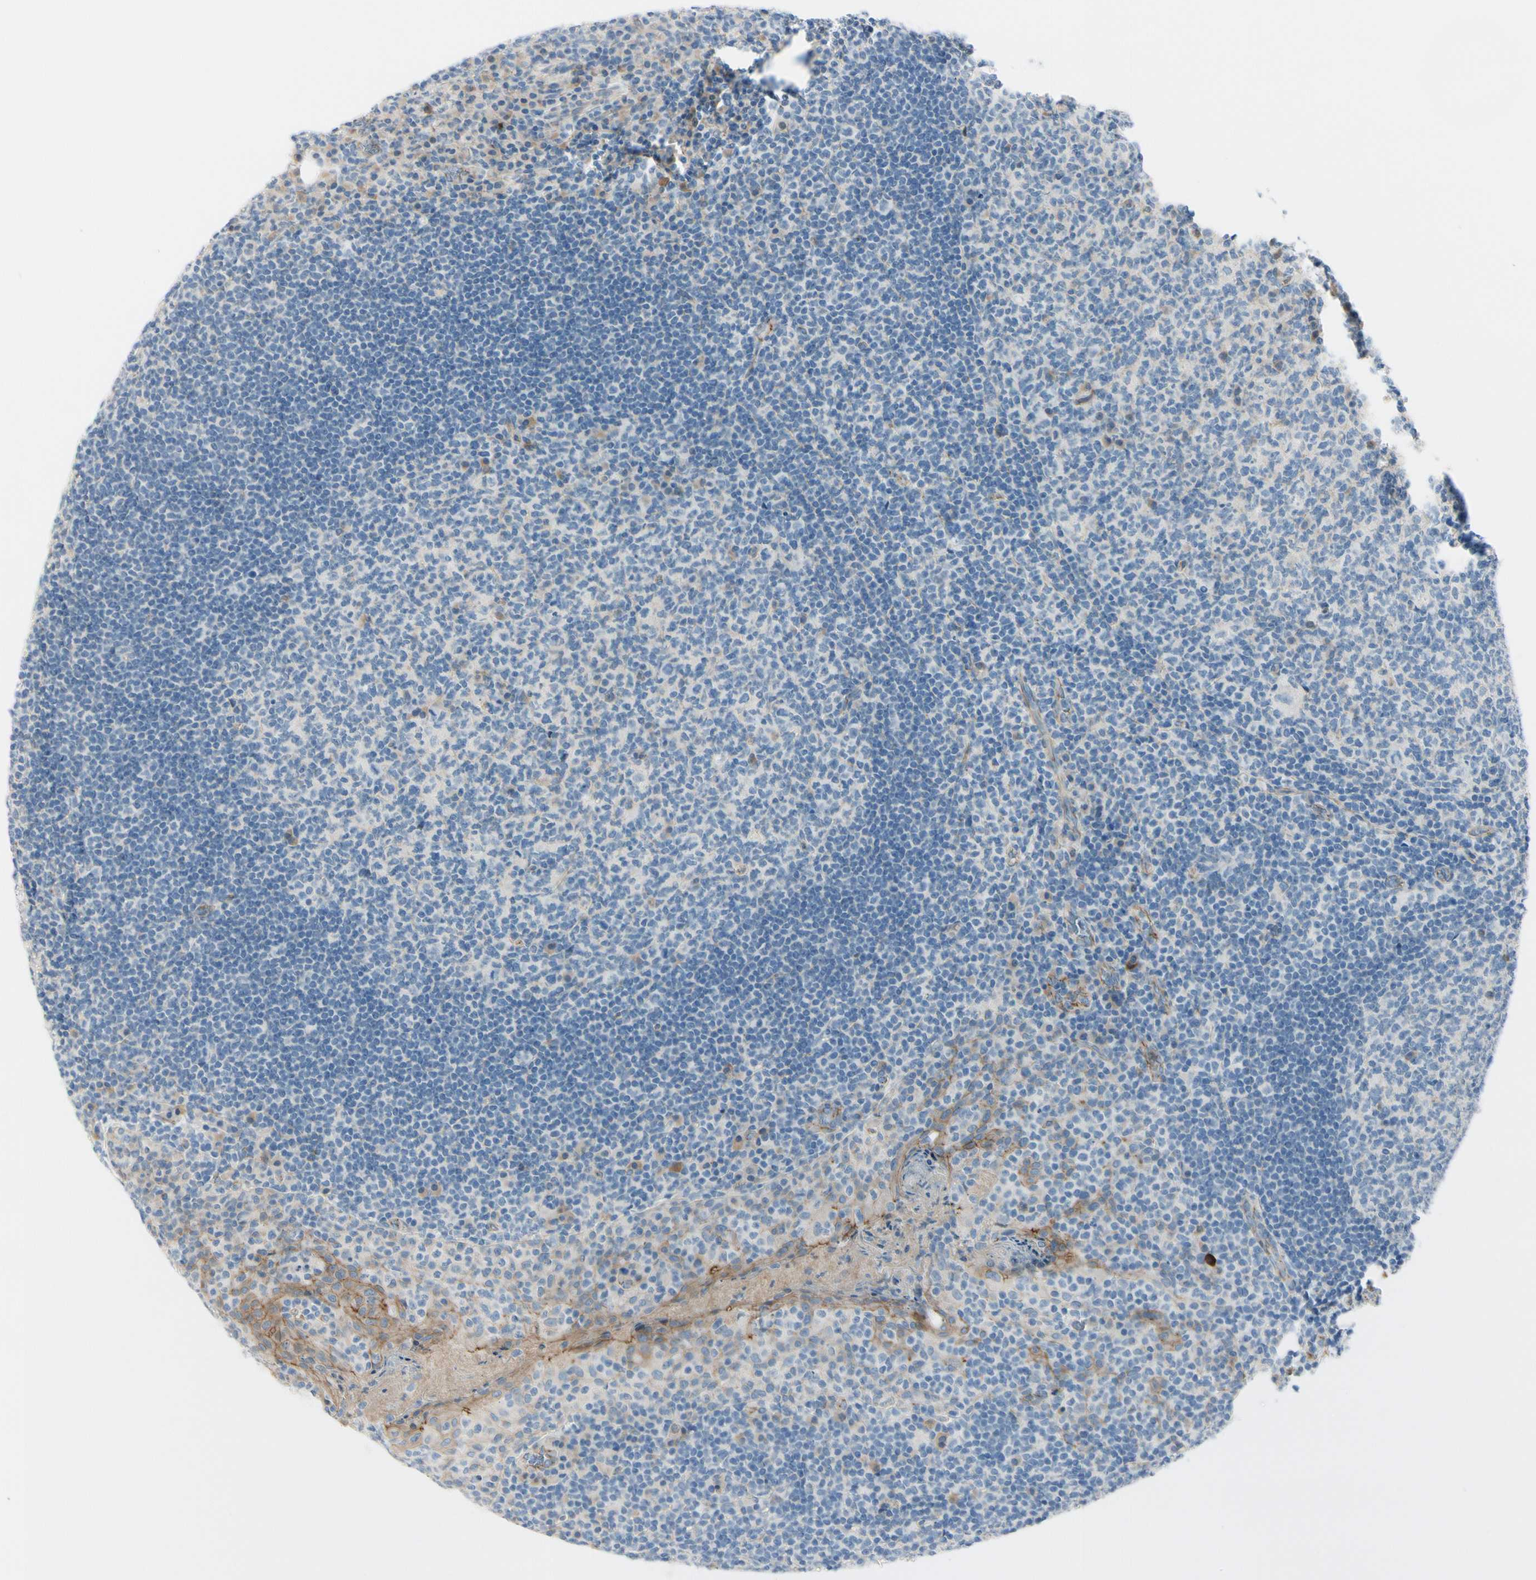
{"staining": {"intensity": "negative", "quantity": "none", "location": "none"}, "tissue": "tonsil", "cell_type": "Germinal center cells", "image_type": "normal", "snomed": [{"axis": "morphology", "description": "Normal tissue, NOS"}, {"axis": "topography", "description": "Tonsil"}], "caption": "Human tonsil stained for a protein using immunohistochemistry demonstrates no staining in germinal center cells.", "gene": "TJP1", "patient": {"sex": "male", "age": 17}}